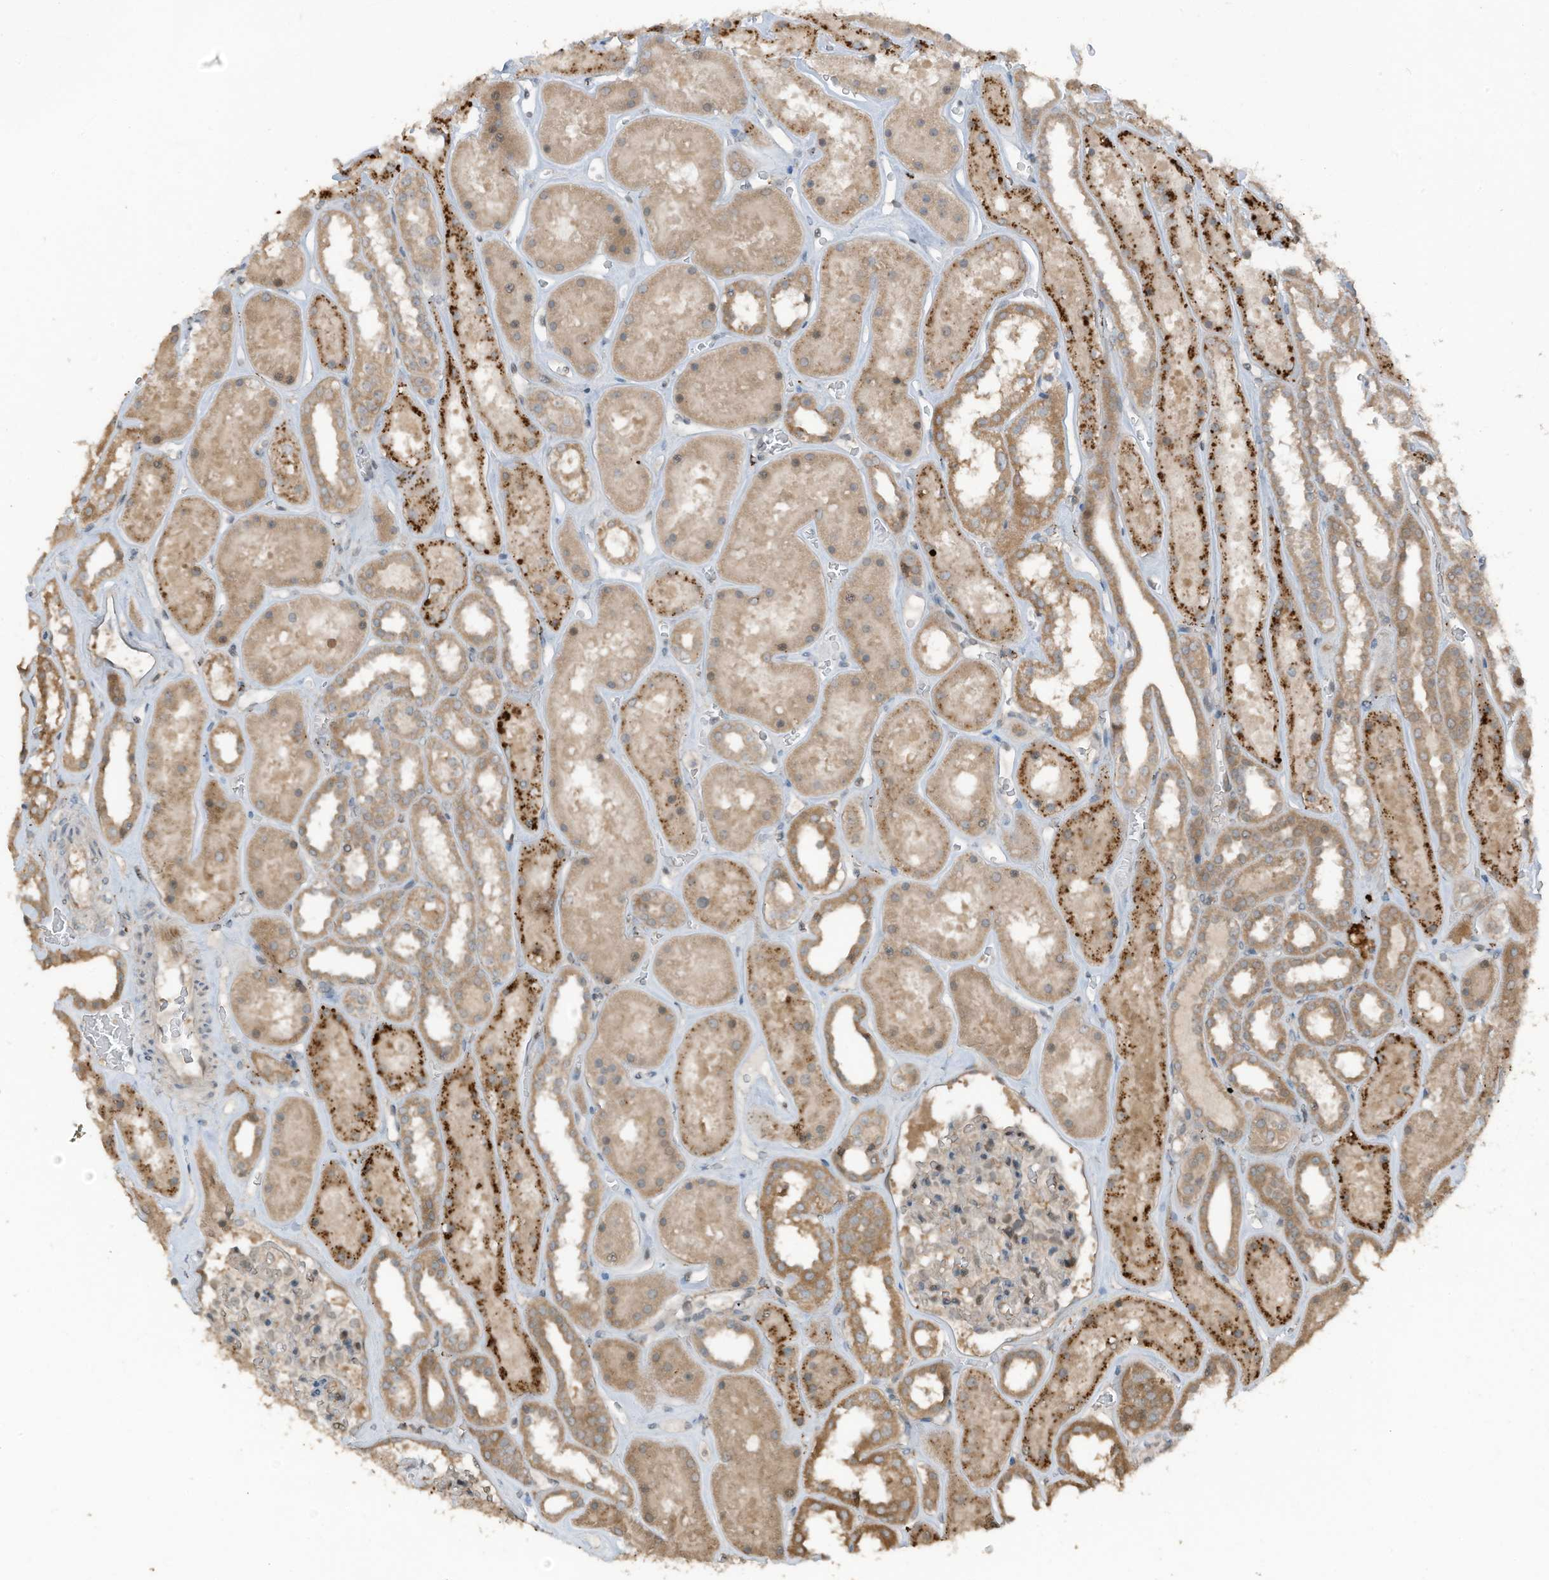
{"staining": {"intensity": "weak", "quantity": "<25%", "location": "nuclear"}, "tissue": "kidney", "cell_type": "Cells in glomeruli", "image_type": "normal", "snomed": [{"axis": "morphology", "description": "Normal tissue, NOS"}, {"axis": "topography", "description": "Kidney"}], "caption": "Human kidney stained for a protein using immunohistochemistry displays no expression in cells in glomeruli.", "gene": "TXNDC9", "patient": {"sex": "female", "age": 41}}